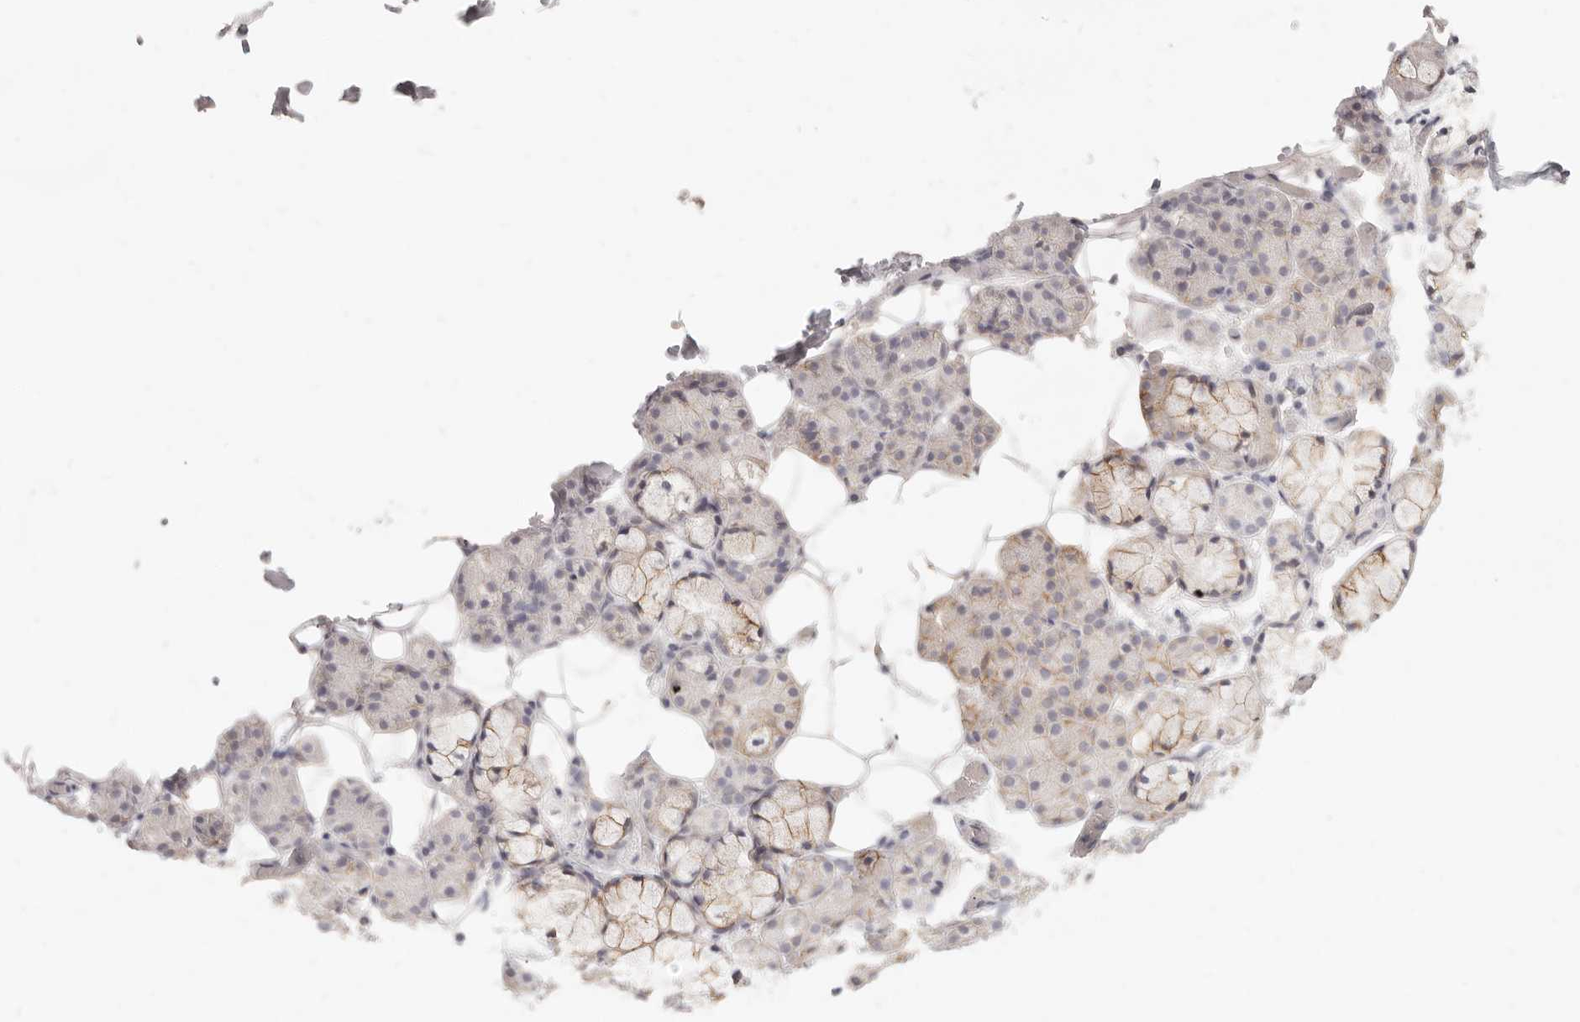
{"staining": {"intensity": "moderate", "quantity": "<25%", "location": "cytoplasmic/membranous"}, "tissue": "salivary gland", "cell_type": "Glandular cells", "image_type": "normal", "snomed": [{"axis": "morphology", "description": "Normal tissue, NOS"}, {"axis": "topography", "description": "Salivary gland"}], "caption": "Approximately <25% of glandular cells in benign salivary gland reveal moderate cytoplasmic/membranous protein positivity as visualized by brown immunohistochemical staining.", "gene": "EPCAM", "patient": {"sex": "male", "age": 63}}